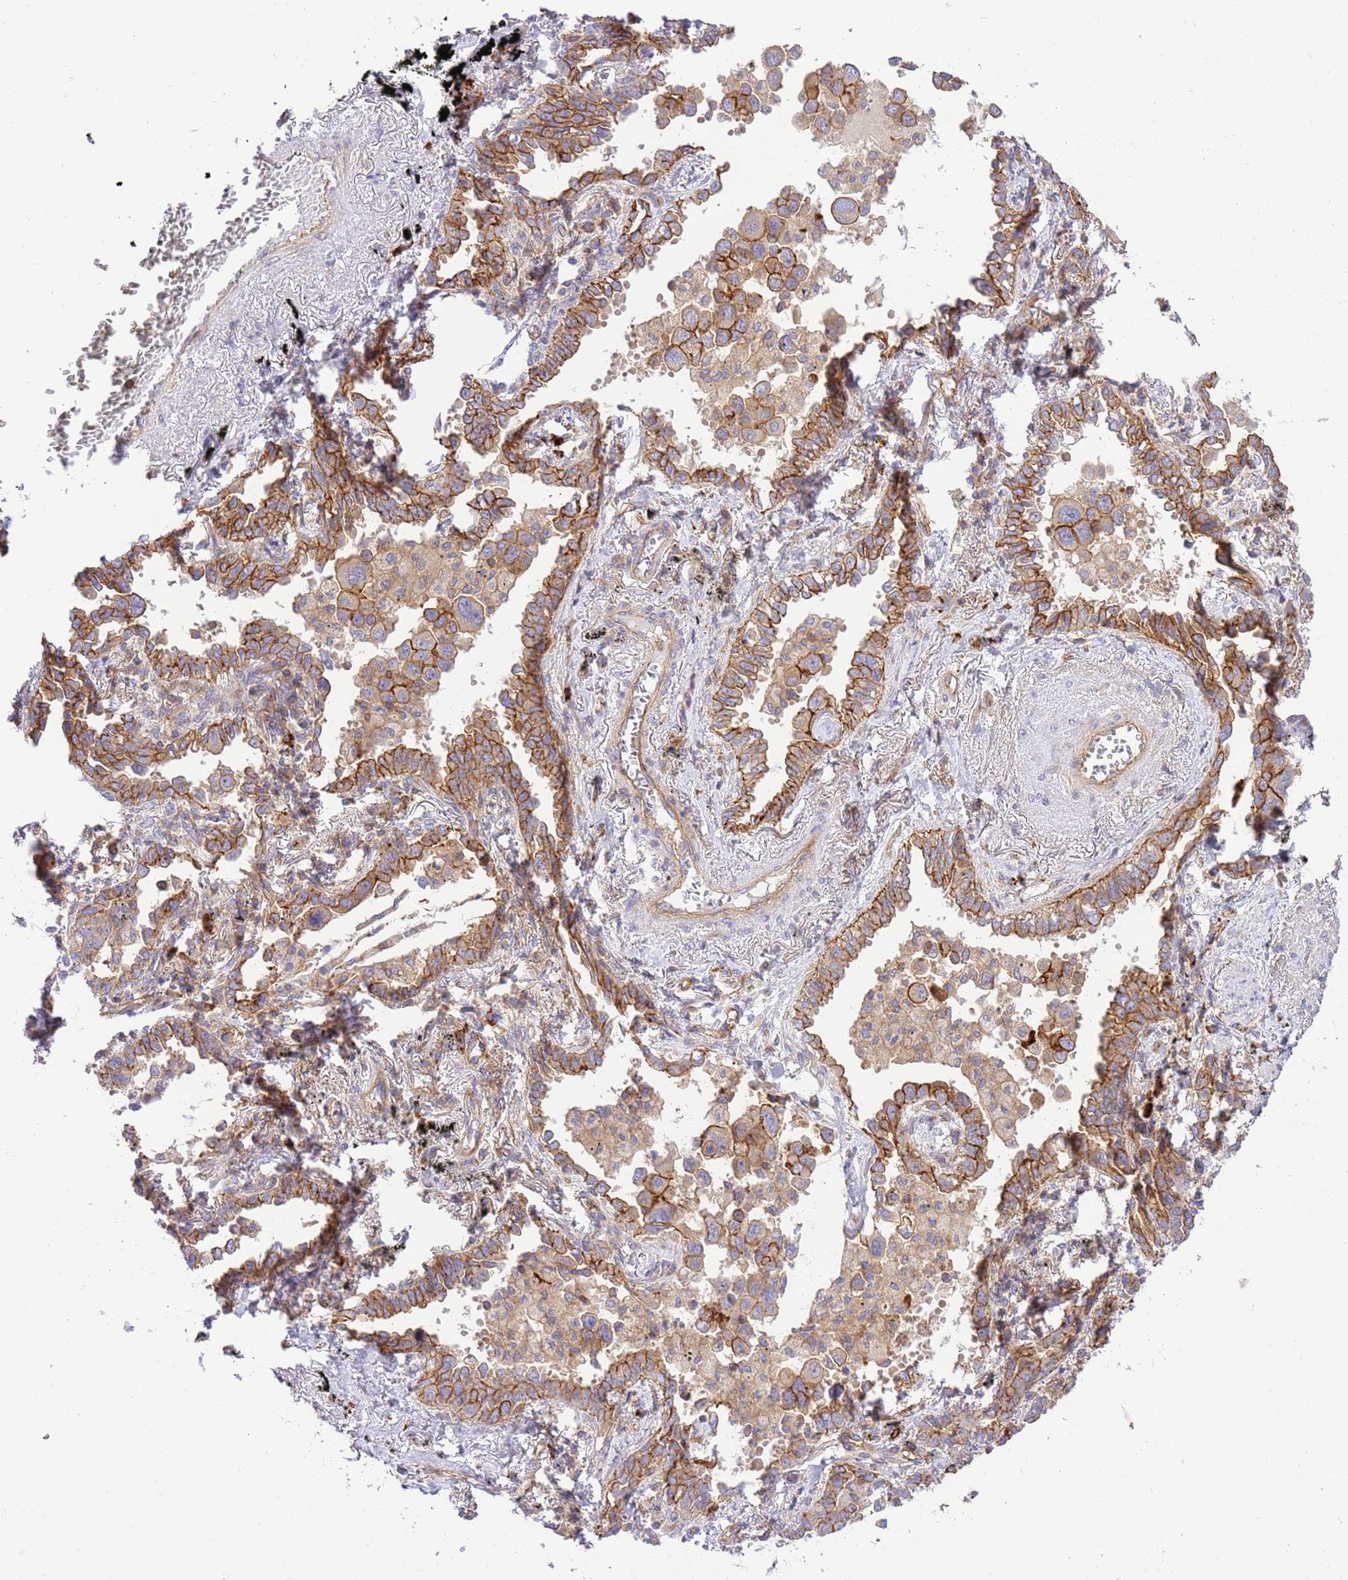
{"staining": {"intensity": "moderate", "quantity": ">75%", "location": "cytoplasmic/membranous"}, "tissue": "lung cancer", "cell_type": "Tumor cells", "image_type": "cancer", "snomed": [{"axis": "morphology", "description": "Adenocarcinoma, NOS"}, {"axis": "topography", "description": "Lung"}], "caption": "The micrograph demonstrates staining of adenocarcinoma (lung), revealing moderate cytoplasmic/membranous protein expression (brown color) within tumor cells.", "gene": "EFCAB8", "patient": {"sex": "male", "age": 67}}